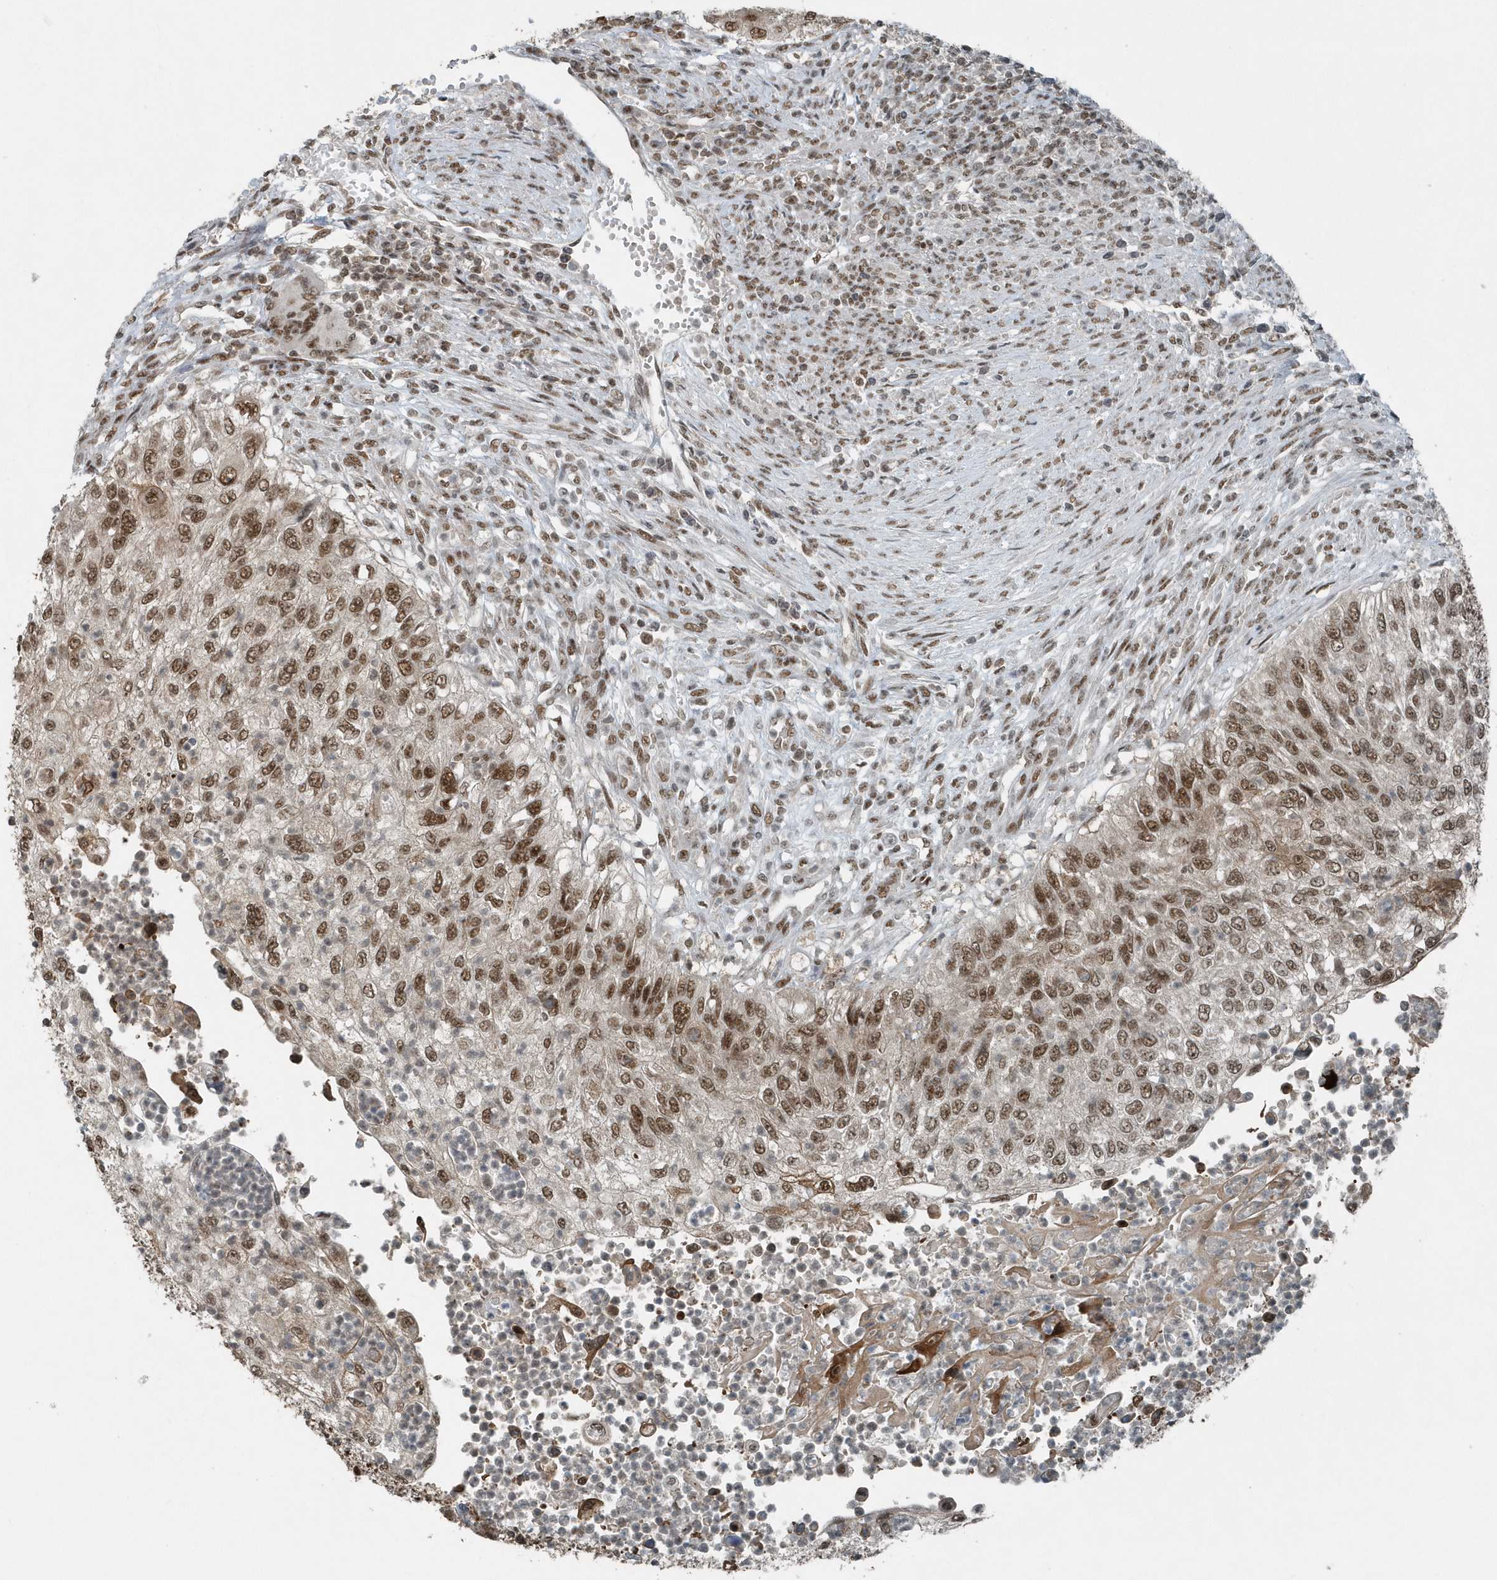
{"staining": {"intensity": "moderate", "quantity": ">75%", "location": "nuclear"}, "tissue": "urothelial cancer", "cell_type": "Tumor cells", "image_type": "cancer", "snomed": [{"axis": "morphology", "description": "Urothelial carcinoma, High grade"}, {"axis": "topography", "description": "Urinary bladder"}], "caption": "High-grade urothelial carcinoma stained for a protein (brown) reveals moderate nuclear positive expression in approximately >75% of tumor cells.", "gene": "YTHDC1", "patient": {"sex": "female", "age": 60}}